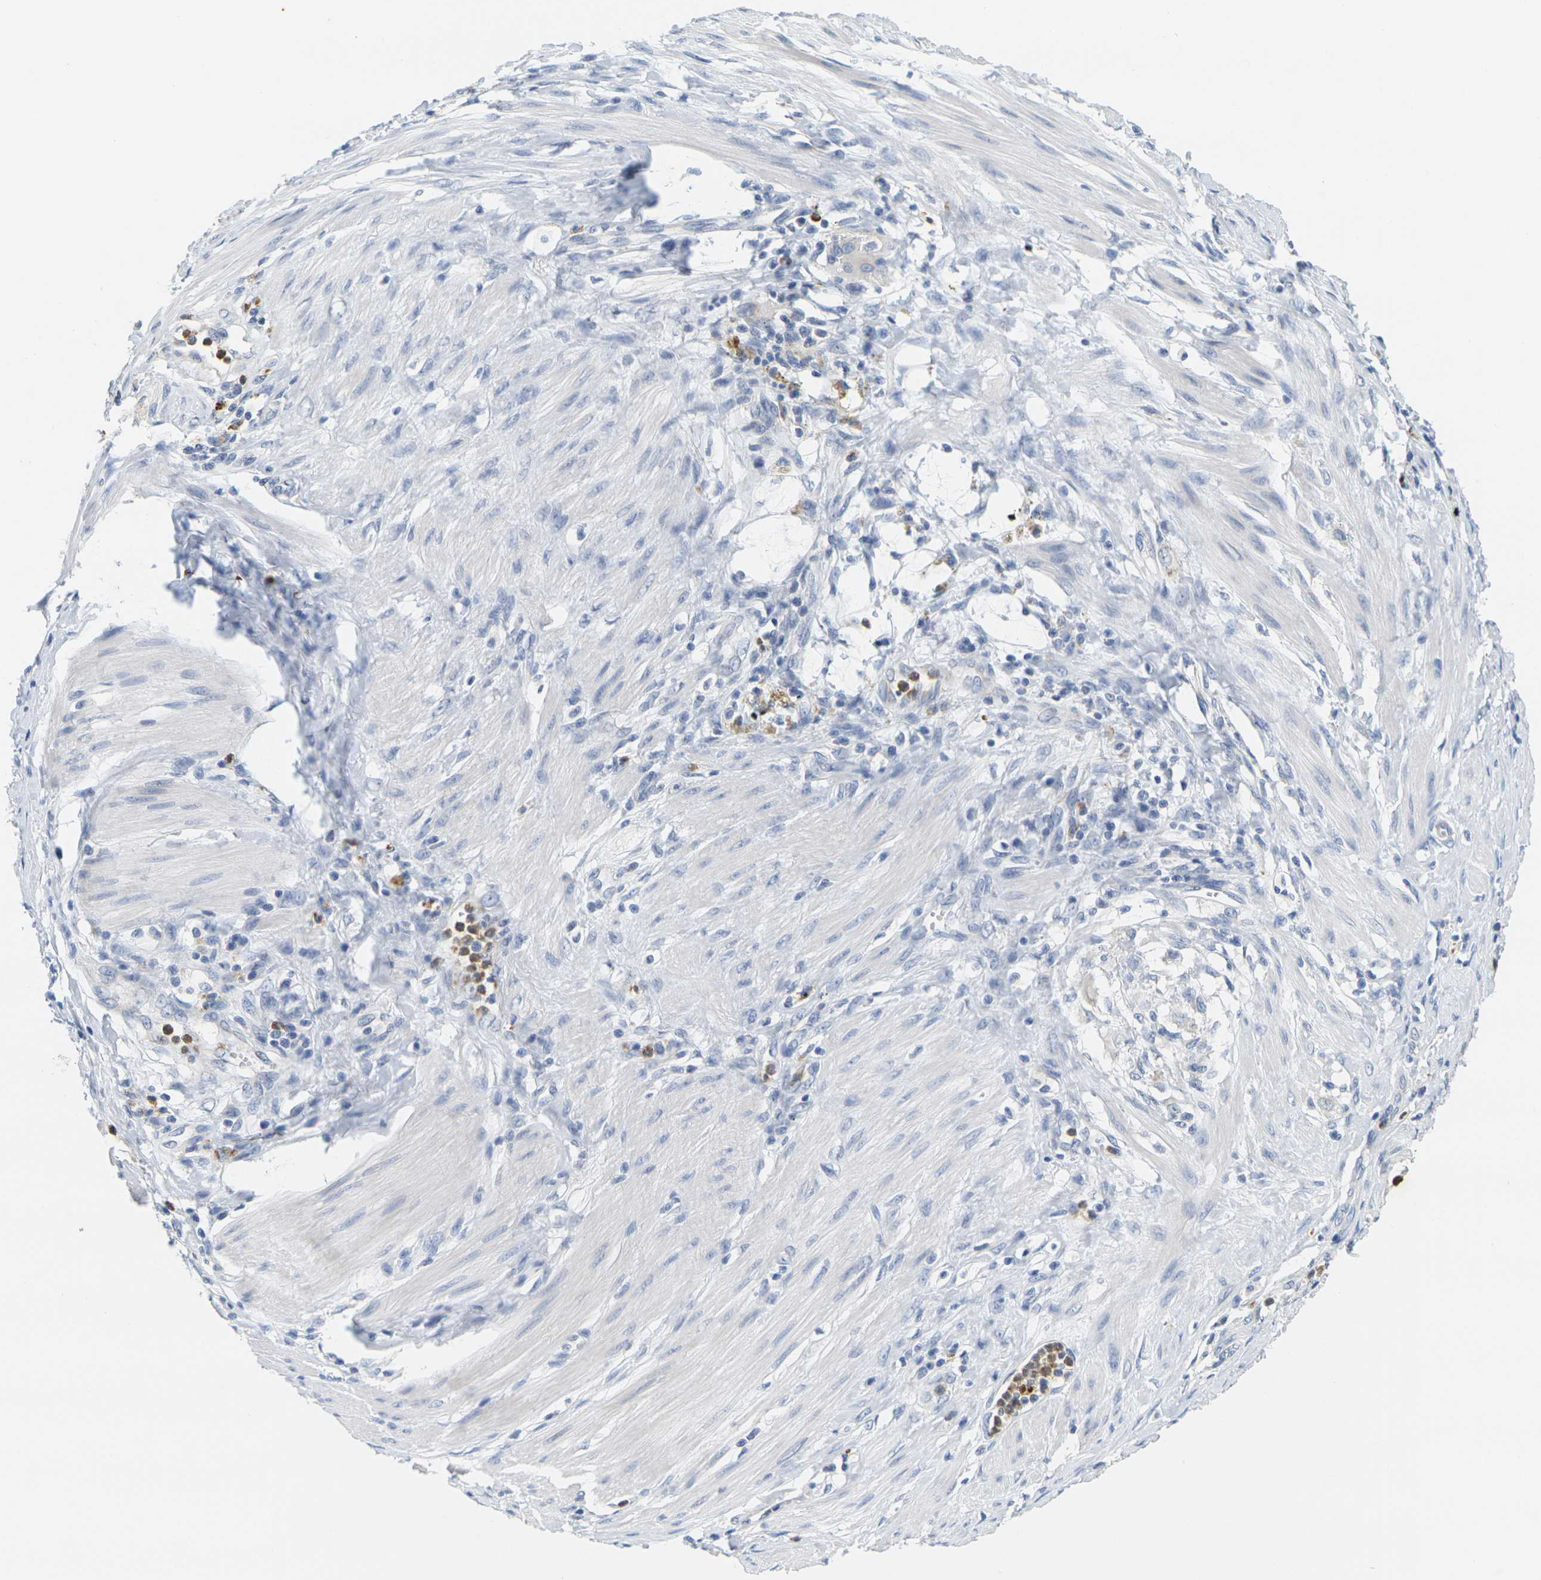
{"staining": {"intensity": "negative", "quantity": "none", "location": "none"}, "tissue": "pancreatic cancer", "cell_type": "Tumor cells", "image_type": "cancer", "snomed": [{"axis": "morphology", "description": "Adenocarcinoma, NOS"}, {"axis": "topography", "description": "Pancreas"}], "caption": "Immunohistochemistry photomicrograph of human pancreatic cancer (adenocarcinoma) stained for a protein (brown), which displays no positivity in tumor cells. Nuclei are stained in blue.", "gene": "KLK5", "patient": {"sex": "female", "age": 75}}